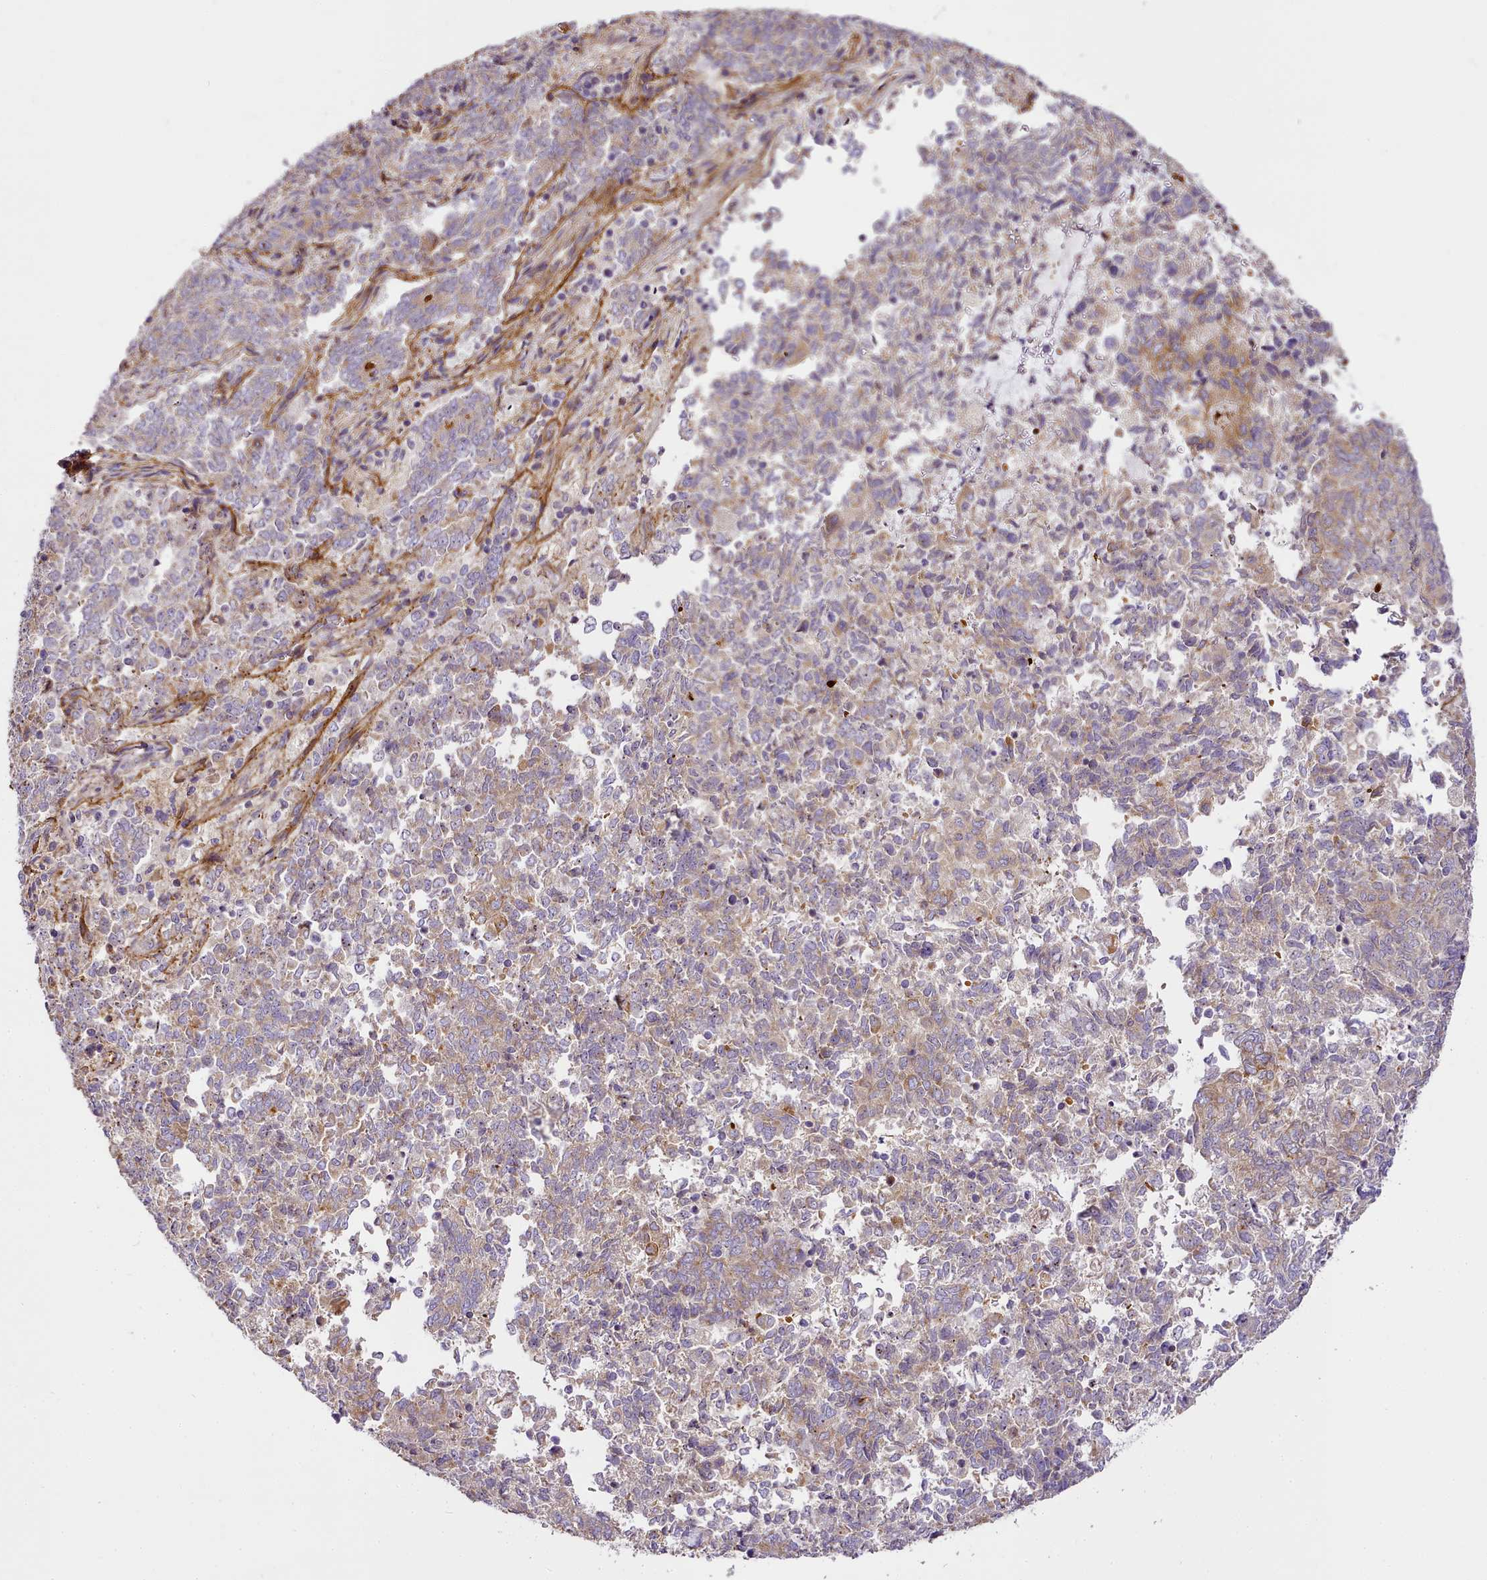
{"staining": {"intensity": "weak", "quantity": "25%-75%", "location": "cytoplasmic/membranous"}, "tissue": "endometrial cancer", "cell_type": "Tumor cells", "image_type": "cancer", "snomed": [{"axis": "morphology", "description": "Adenocarcinoma, NOS"}, {"axis": "topography", "description": "Endometrium"}], "caption": "A histopathology image showing weak cytoplasmic/membranous expression in about 25%-75% of tumor cells in endometrial cancer (adenocarcinoma), as visualized by brown immunohistochemical staining.", "gene": "NBPF1", "patient": {"sex": "female", "age": 80}}